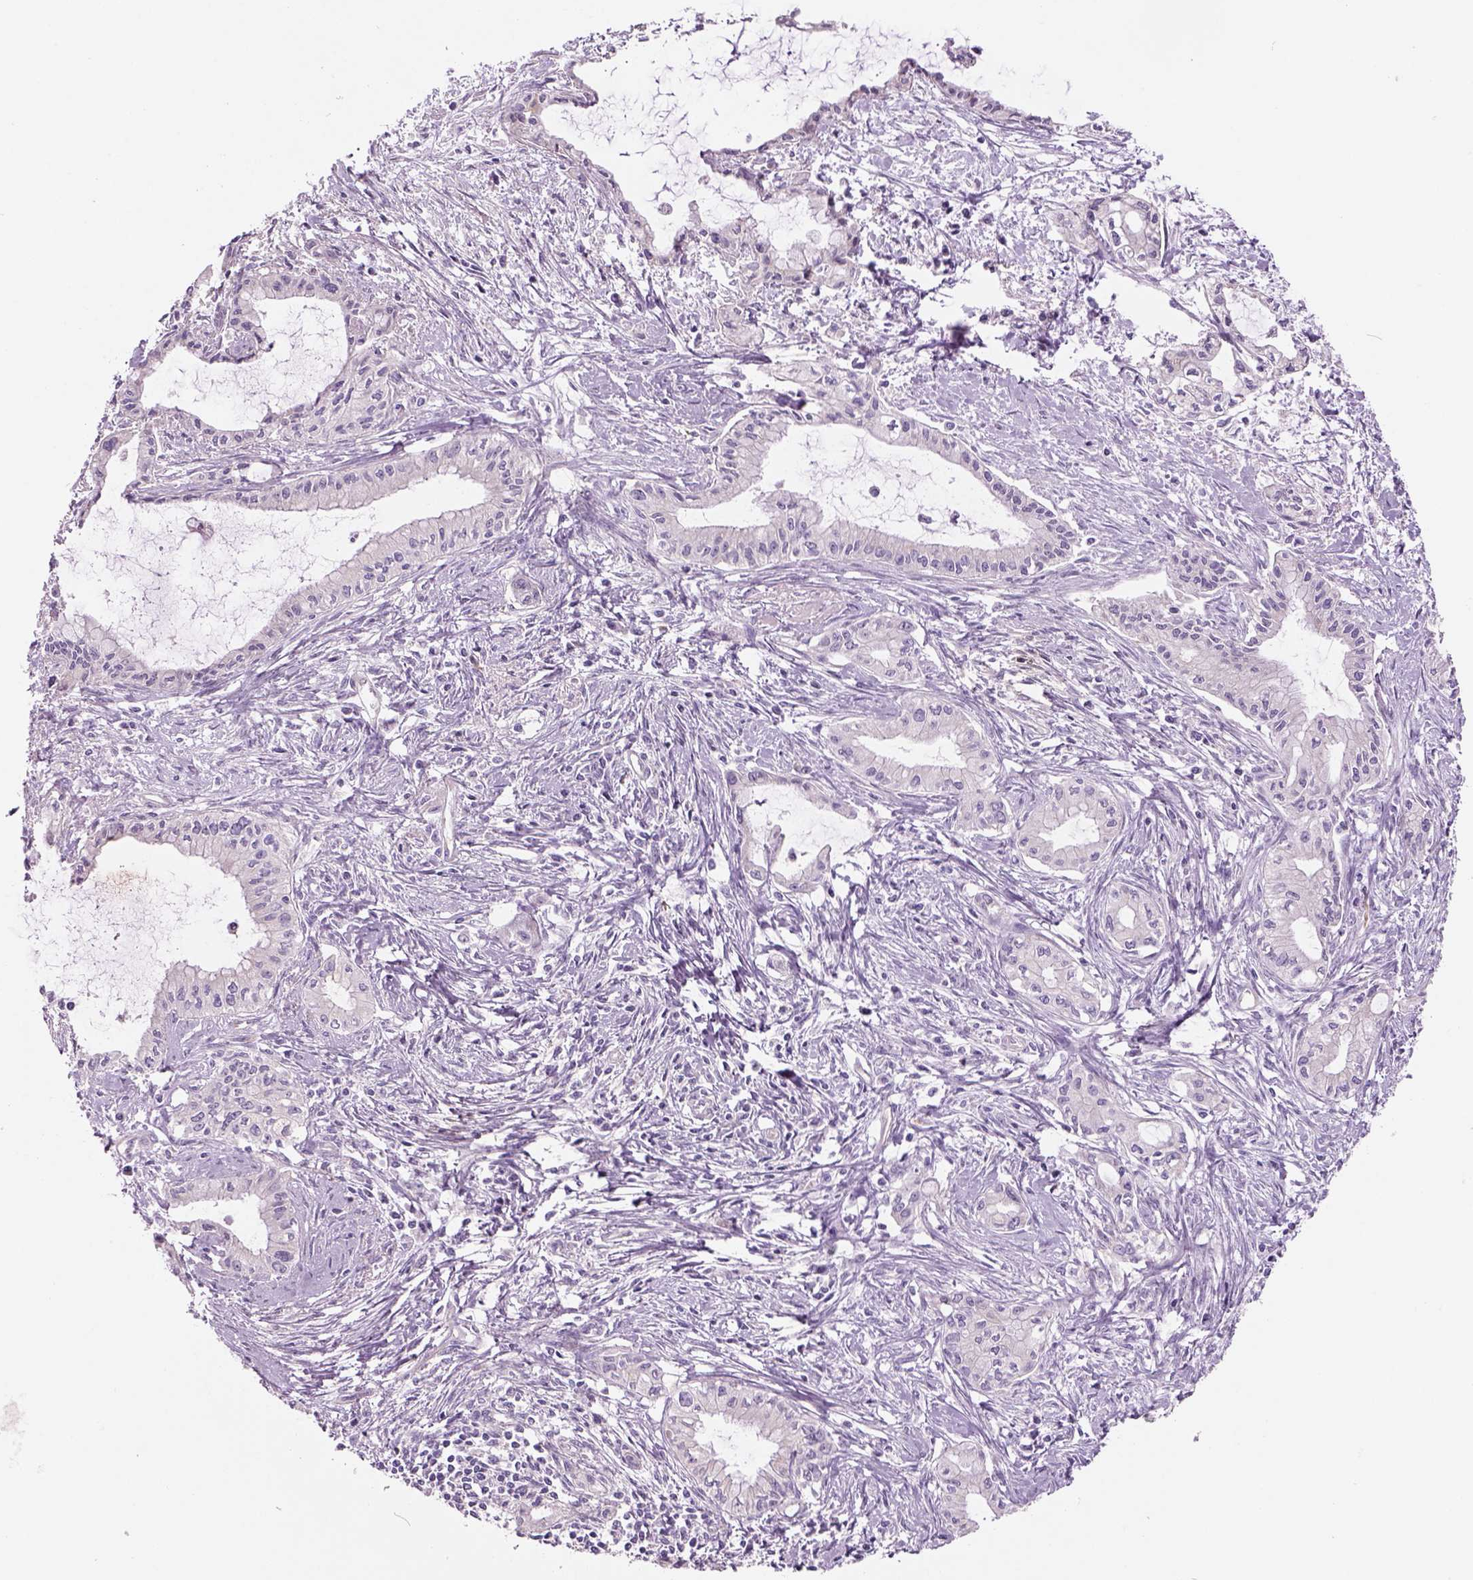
{"staining": {"intensity": "negative", "quantity": "none", "location": "none"}, "tissue": "pancreatic cancer", "cell_type": "Tumor cells", "image_type": "cancer", "snomed": [{"axis": "morphology", "description": "Adenocarcinoma, NOS"}, {"axis": "topography", "description": "Pancreas"}], "caption": "Immunohistochemistry (IHC) micrograph of human pancreatic cancer stained for a protein (brown), which reveals no expression in tumor cells.", "gene": "IFT52", "patient": {"sex": "male", "age": 48}}